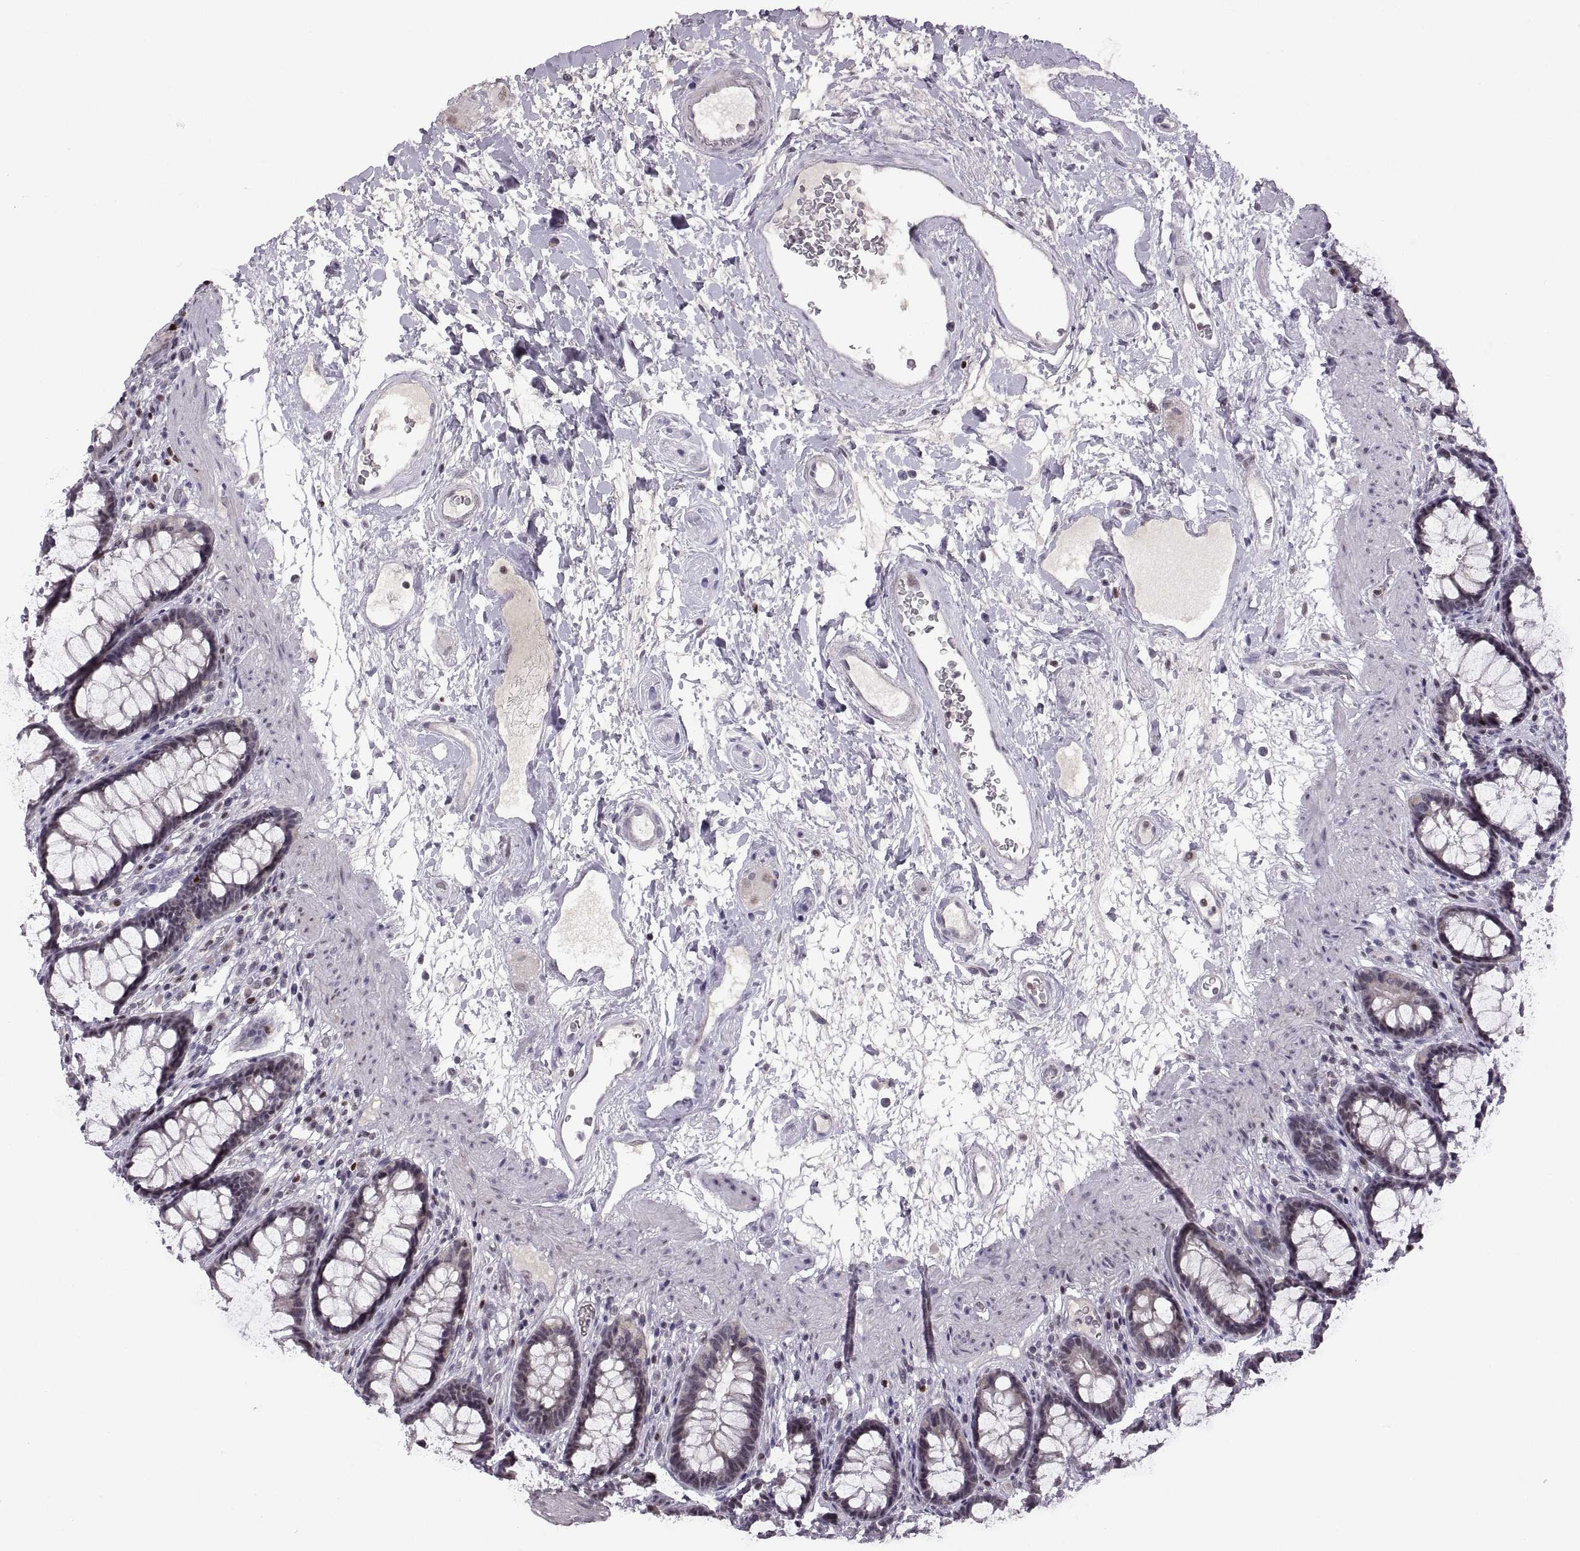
{"staining": {"intensity": "moderate", "quantity": "<25%", "location": "cytoplasmic/membranous"}, "tissue": "rectum", "cell_type": "Glandular cells", "image_type": "normal", "snomed": [{"axis": "morphology", "description": "Normal tissue, NOS"}, {"axis": "topography", "description": "Rectum"}], "caption": "Immunohistochemistry of unremarkable rectum reveals low levels of moderate cytoplasmic/membranous positivity in about <25% of glandular cells. The protein of interest is stained brown, and the nuclei are stained in blue (DAB (3,3'-diaminobenzidine) IHC with brightfield microscopy, high magnification).", "gene": "NEK2", "patient": {"sex": "male", "age": 72}}